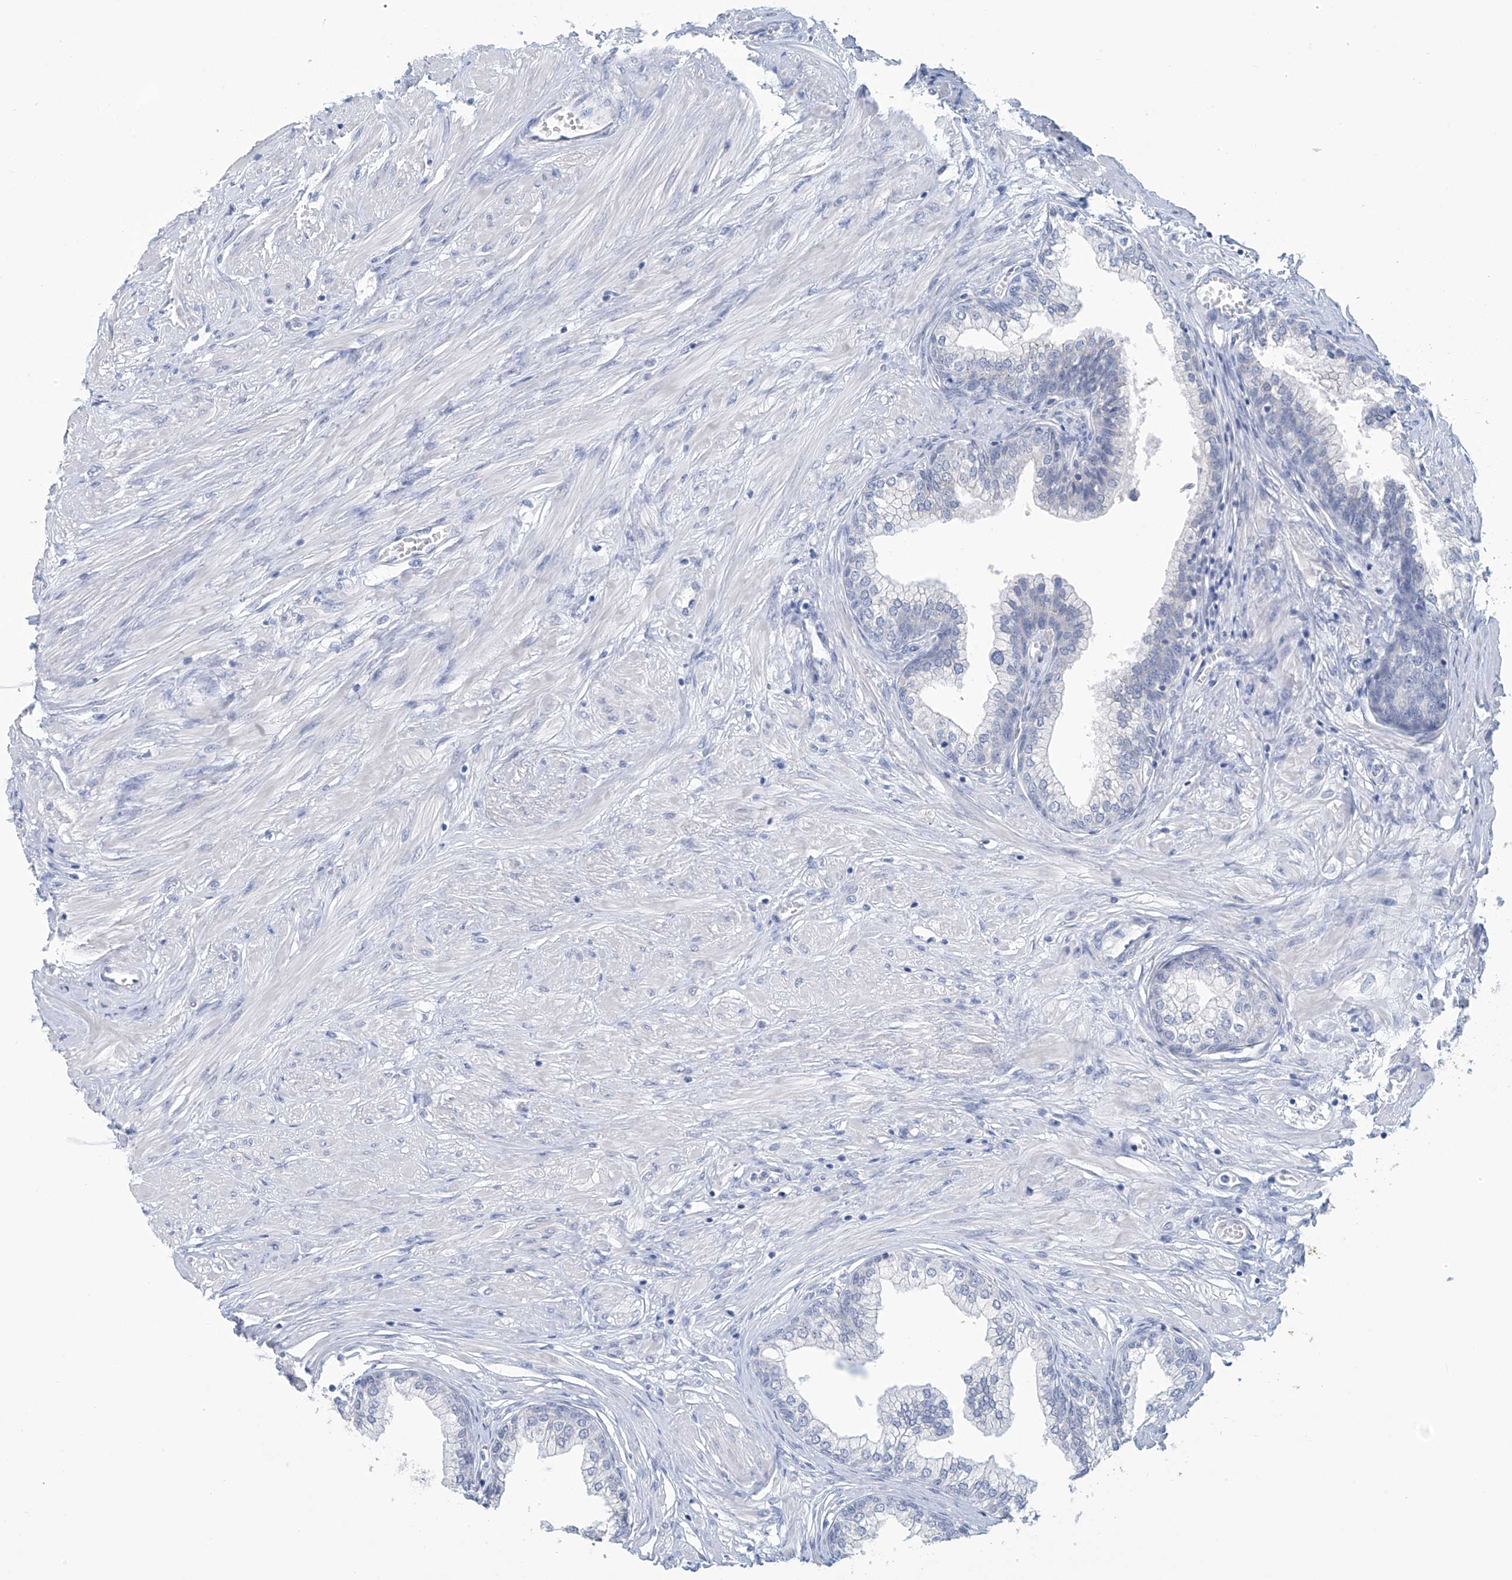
{"staining": {"intensity": "weak", "quantity": "<25%", "location": "cytoplasmic/membranous"}, "tissue": "prostate", "cell_type": "Glandular cells", "image_type": "normal", "snomed": [{"axis": "morphology", "description": "Normal tissue, NOS"}, {"axis": "morphology", "description": "Urothelial carcinoma, Low grade"}, {"axis": "topography", "description": "Urinary bladder"}, {"axis": "topography", "description": "Prostate"}], "caption": "This is an immunohistochemistry histopathology image of benign prostate. There is no positivity in glandular cells.", "gene": "DSP", "patient": {"sex": "male", "age": 60}}